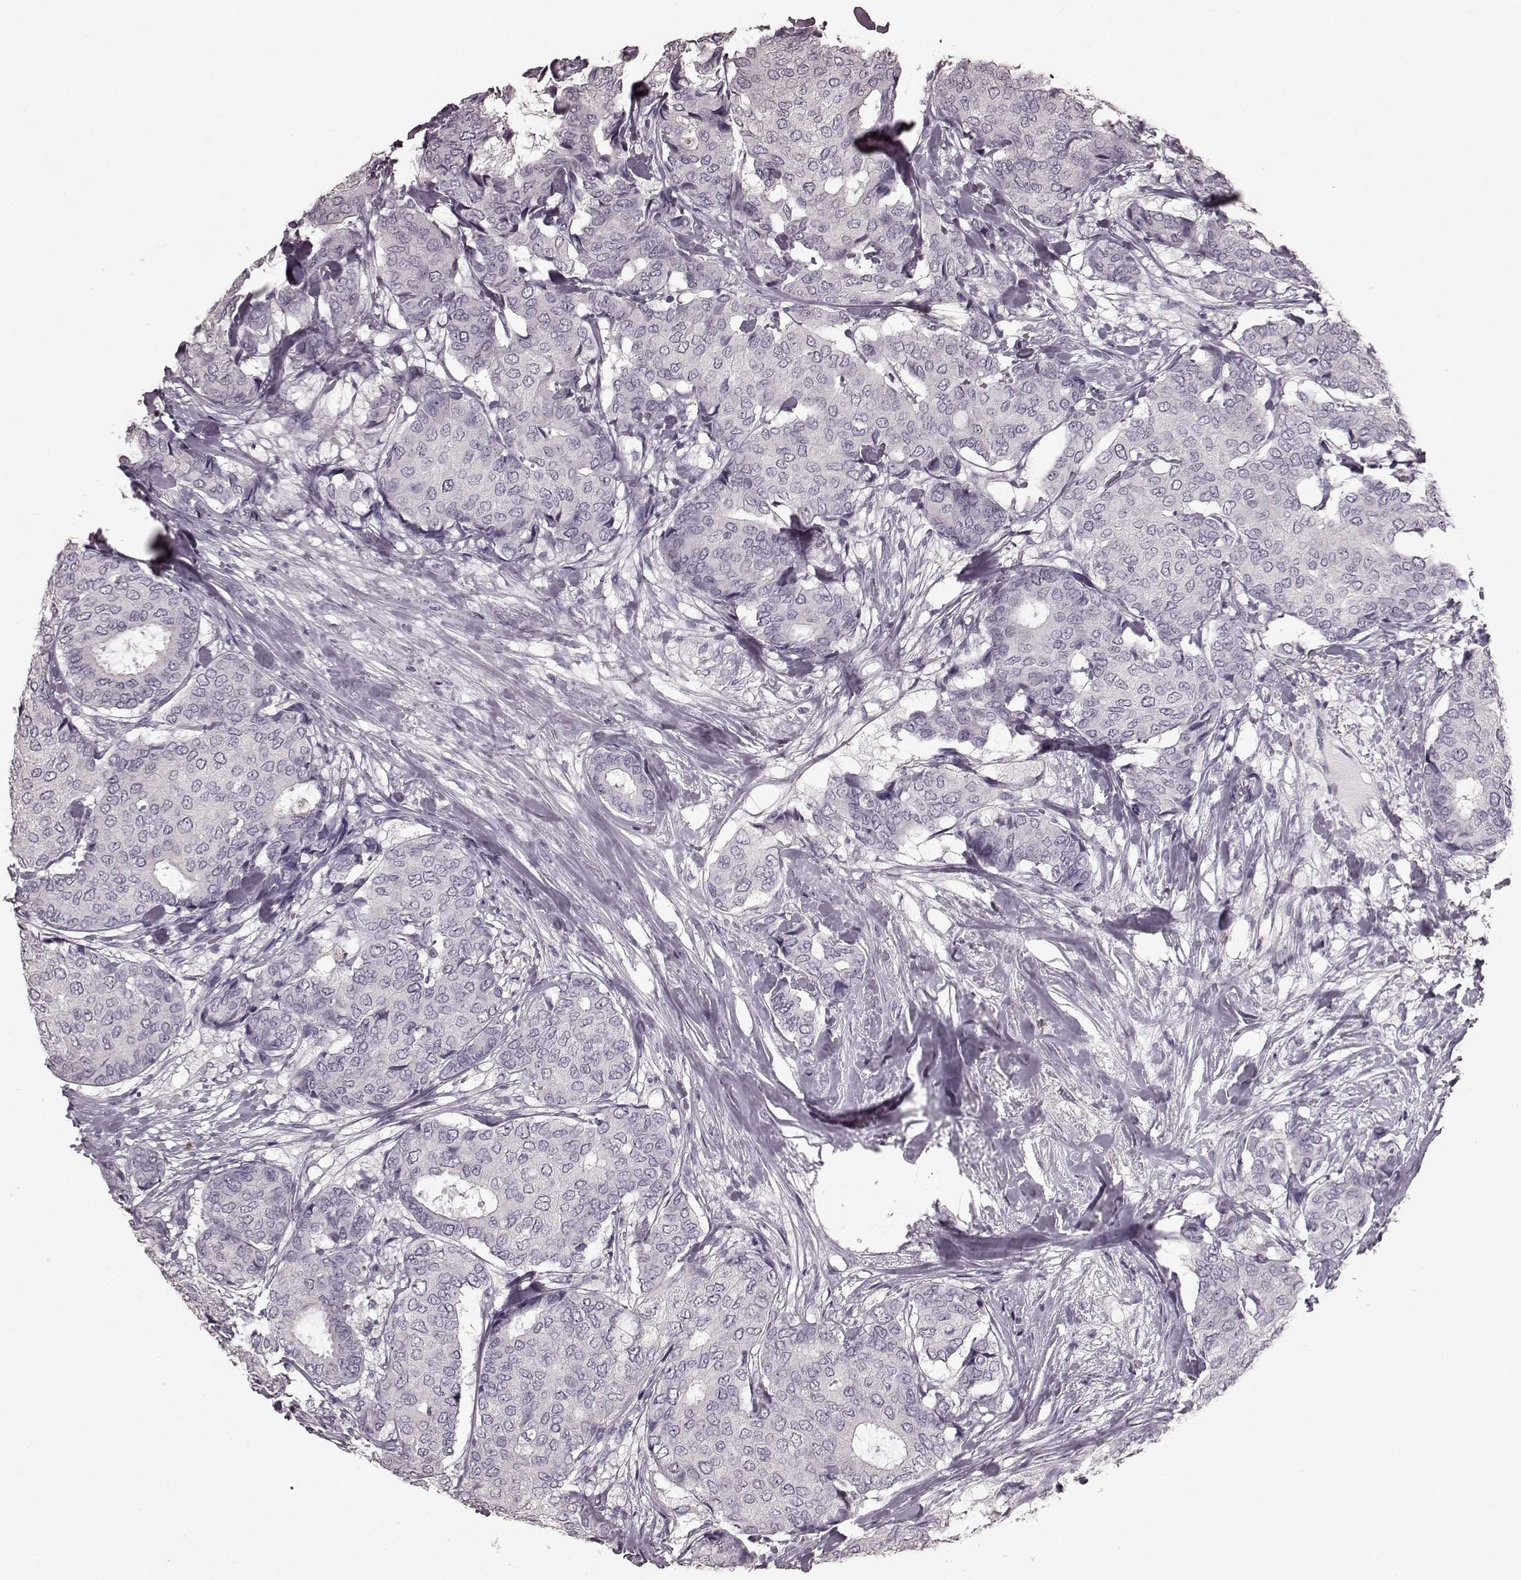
{"staining": {"intensity": "negative", "quantity": "none", "location": "none"}, "tissue": "breast cancer", "cell_type": "Tumor cells", "image_type": "cancer", "snomed": [{"axis": "morphology", "description": "Duct carcinoma"}, {"axis": "topography", "description": "Breast"}], "caption": "This micrograph is of intraductal carcinoma (breast) stained with immunohistochemistry to label a protein in brown with the nuclei are counter-stained blue. There is no staining in tumor cells.", "gene": "CD28", "patient": {"sex": "female", "age": 75}}